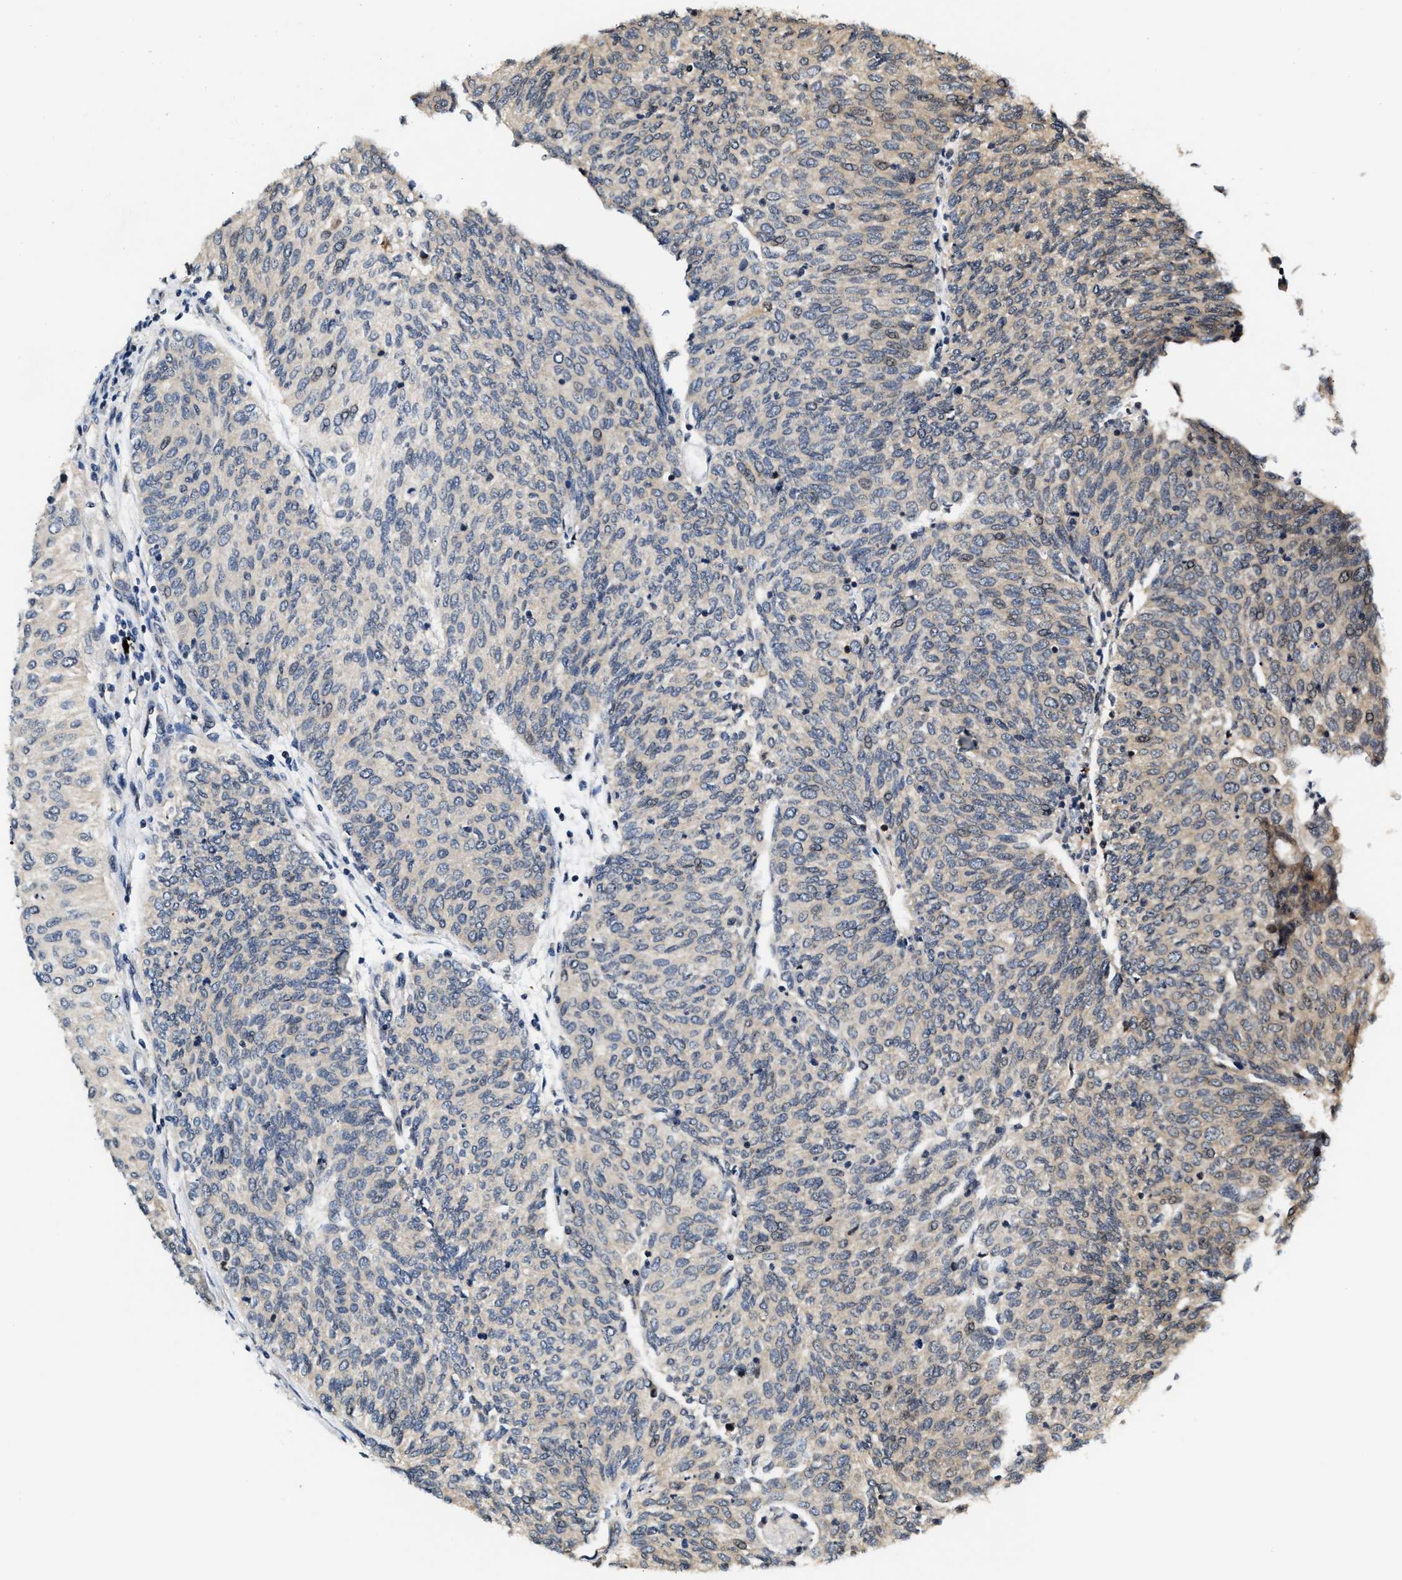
{"staining": {"intensity": "weak", "quantity": "<25%", "location": "cytoplasmic/membranous"}, "tissue": "urothelial cancer", "cell_type": "Tumor cells", "image_type": "cancer", "snomed": [{"axis": "morphology", "description": "Urothelial carcinoma, Low grade"}, {"axis": "topography", "description": "Urinary bladder"}], "caption": "IHC image of neoplastic tissue: human urothelial cancer stained with DAB (3,3'-diaminobenzidine) exhibits no significant protein staining in tumor cells.", "gene": "TUT7", "patient": {"sex": "female", "age": 79}}